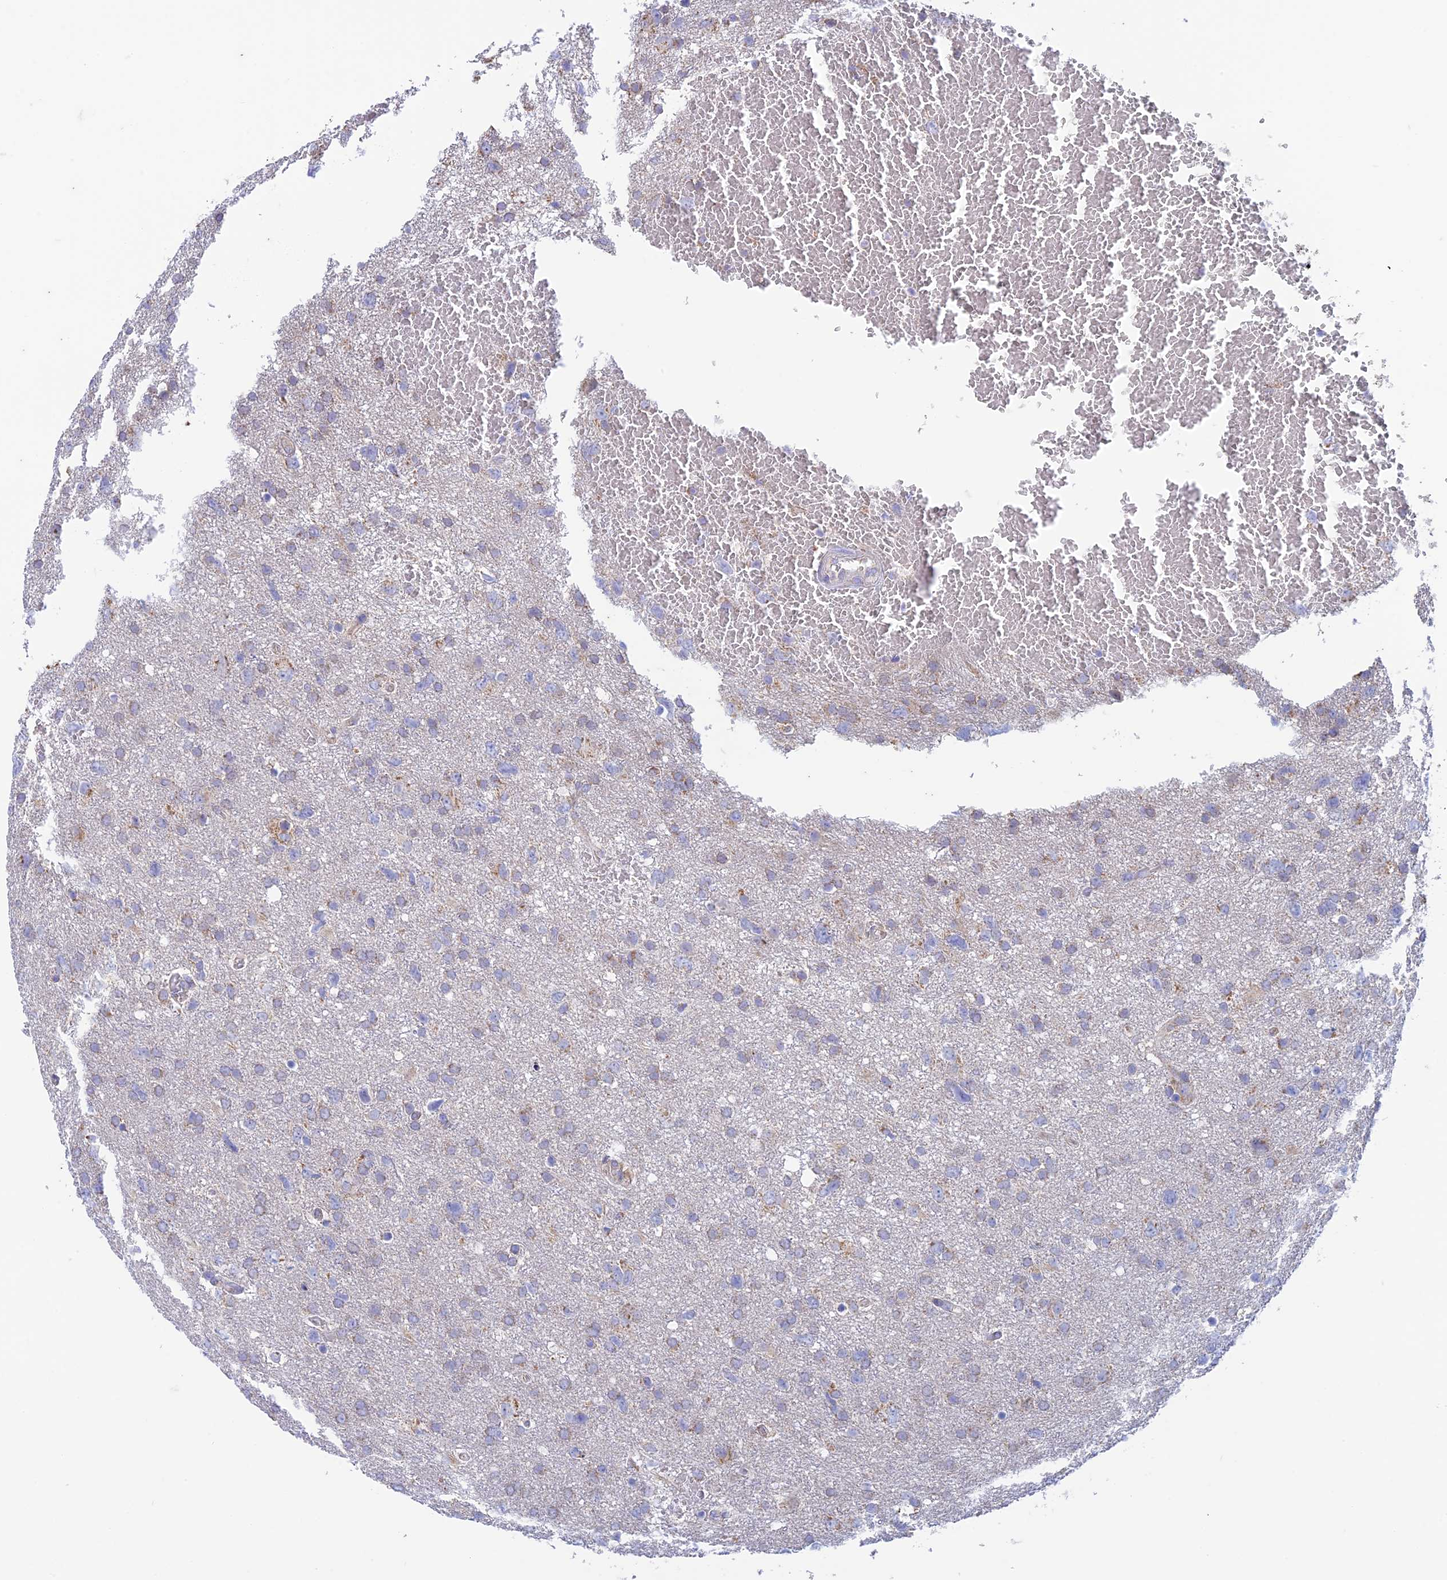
{"staining": {"intensity": "moderate", "quantity": "<25%", "location": "cytoplasmic/membranous"}, "tissue": "glioma", "cell_type": "Tumor cells", "image_type": "cancer", "snomed": [{"axis": "morphology", "description": "Glioma, malignant, High grade"}, {"axis": "topography", "description": "Brain"}], "caption": "IHC image of neoplastic tissue: glioma stained using immunohistochemistry (IHC) displays low levels of moderate protein expression localized specifically in the cytoplasmic/membranous of tumor cells, appearing as a cytoplasmic/membranous brown color.", "gene": "ZNF181", "patient": {"sex": "male", "age": 61}}